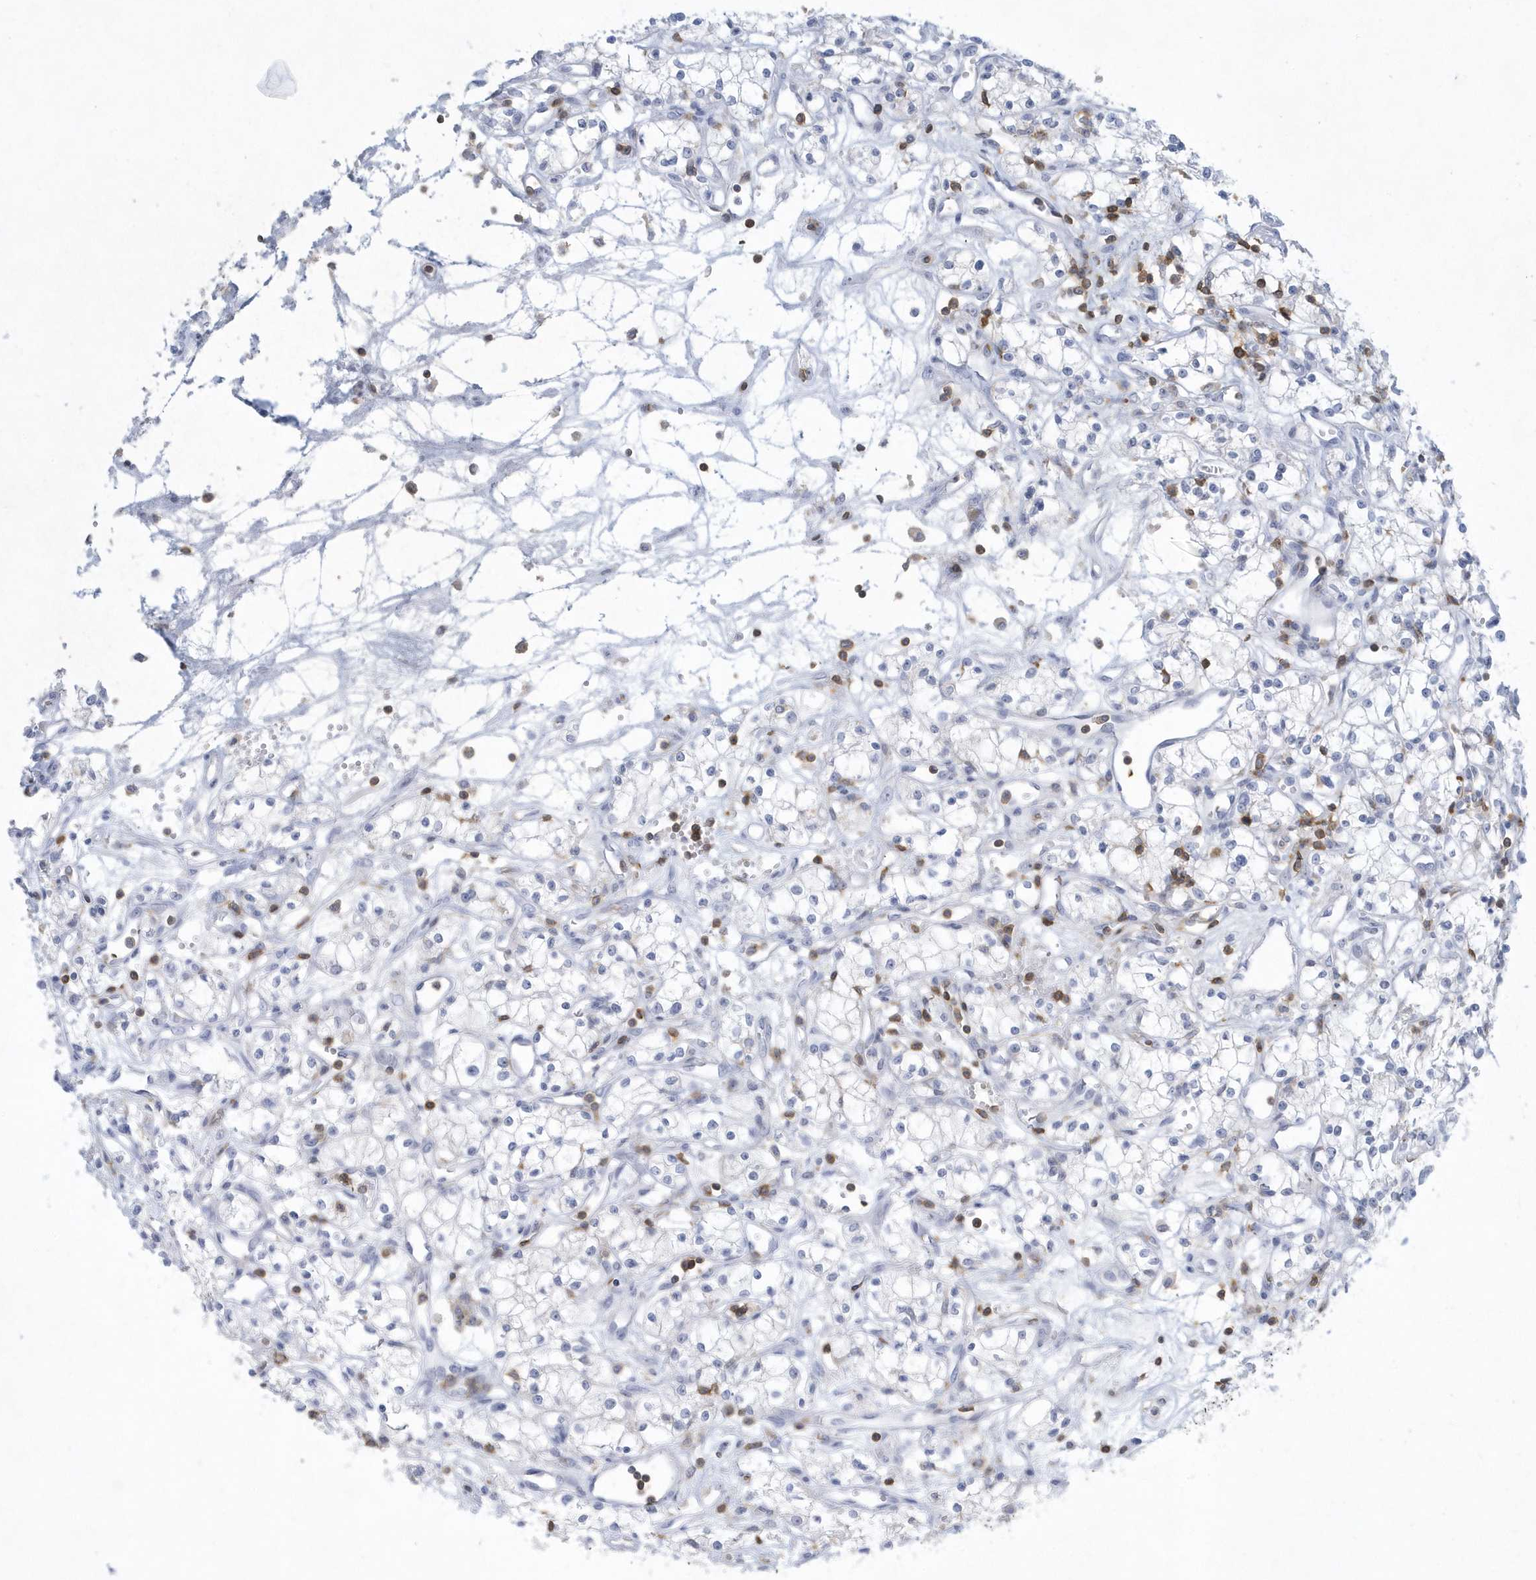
{"staining": {"intensity": "negative", "quantity": "none", "location": "none"}, "tissue": "renal cancer", "cell_type": "Tumor cells", "image_type": "cancer", "snomed": [{"axis": "morphology", "description": "Adenocarcinoma, NOS"}, {"axis": "topography", "description": "Kidney"}], "caption": "DAB immunohistochemical staining of adenocarcinoma (renal) exhibits no significant positivity in tumor cells. (DAB immunohistochemistry, high magnification).", "gene": "PSD4", "patient": {"sex": "male", "age": 59}}